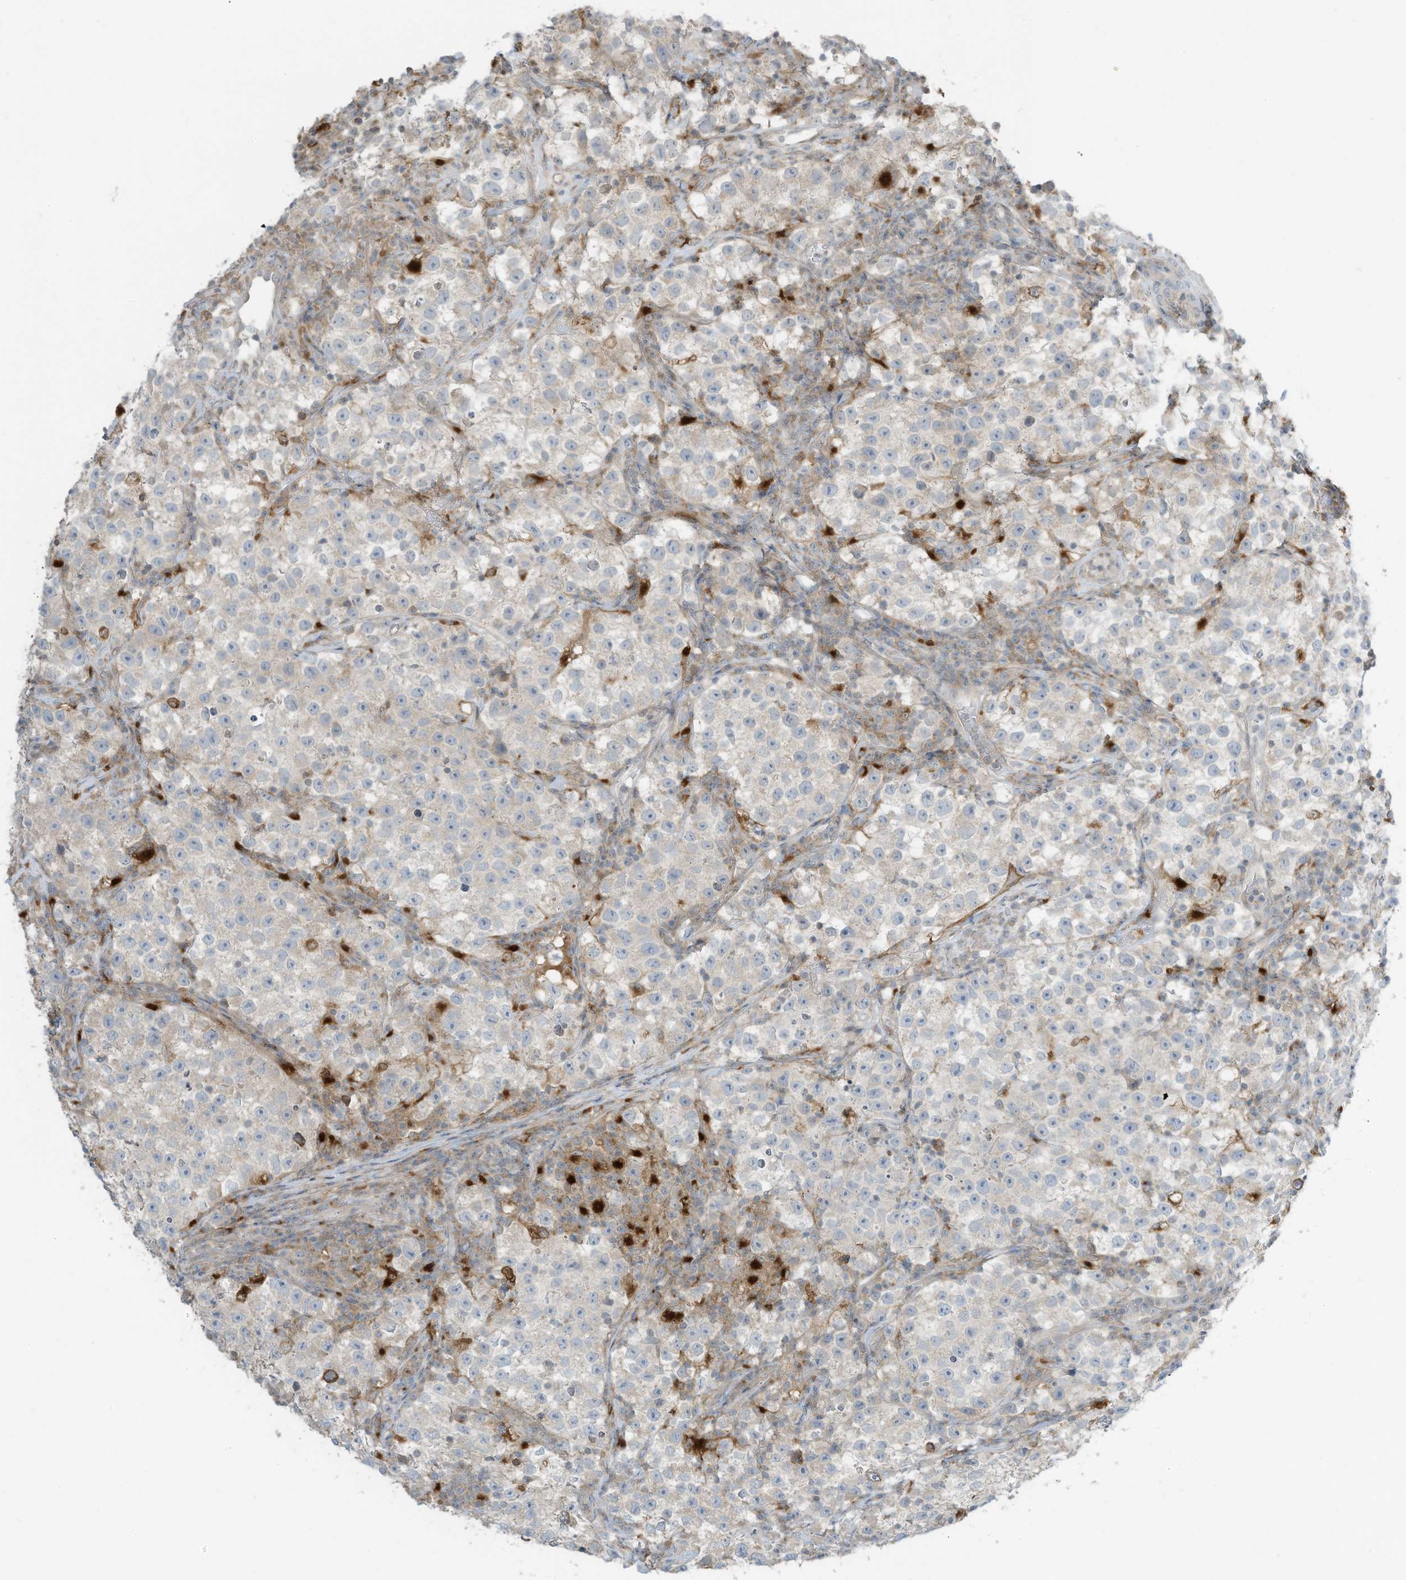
{"staining": {"intensity": "negative", "quantity": "none", "location": "none"}, "tissue": "testis cancer", "cell_type": "Tumor cells", "image_type": "cancer", "snomed": [{"axis": "morphology", "description": "Seminoma, NOS"}, {"axis": "topography", "description": "Testis"}], "caption": "Tumor cells show no significant positivity in testis cancer.", "gene": "DZIP3", "patient": {"sex": "male", "age": 22}}